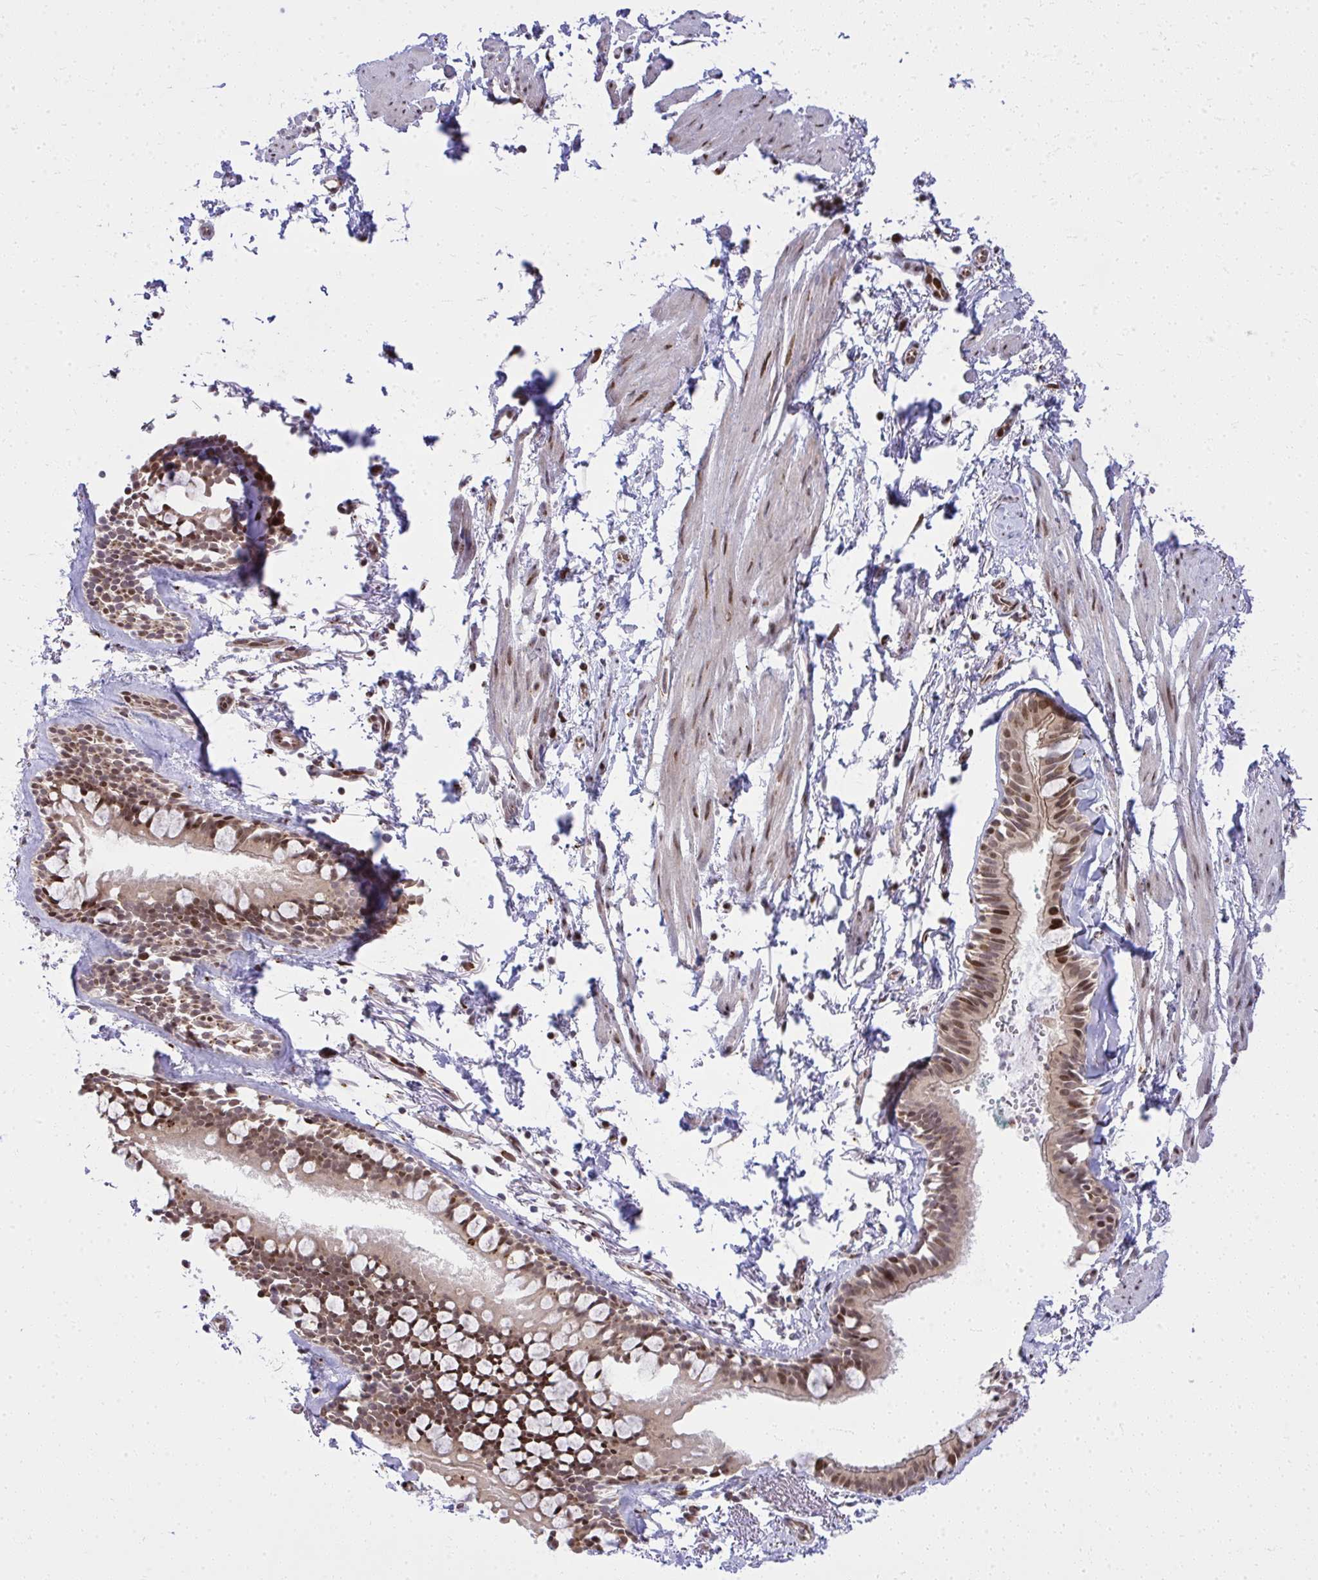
{"staining": {"intensity": "moderate", "quantity": ">75%", "location": "nuclear"}, "tissue": "bronchus", "cell_type": "Respiratory epithelial cells", "image_type": "normal", "snomed": [{"axis": "morphology", "description": "Normal tissue, NOS"}, {"axis": "topography", "description": "Cartilage tissue"}, {"axis": "topography", "description": "Bronchus"}, {"axis": "topography", "description": "Peripheral nerve tissue"}], "caption": "Immunohistochemistry (IHC) (DAB) staining of normal human bronchus displays moderate nuclear protein positivity in approximately >75% of respiratory epithelial cells.", "gene": "PIGY", "patient": {"sex": "female", "age": 59}}